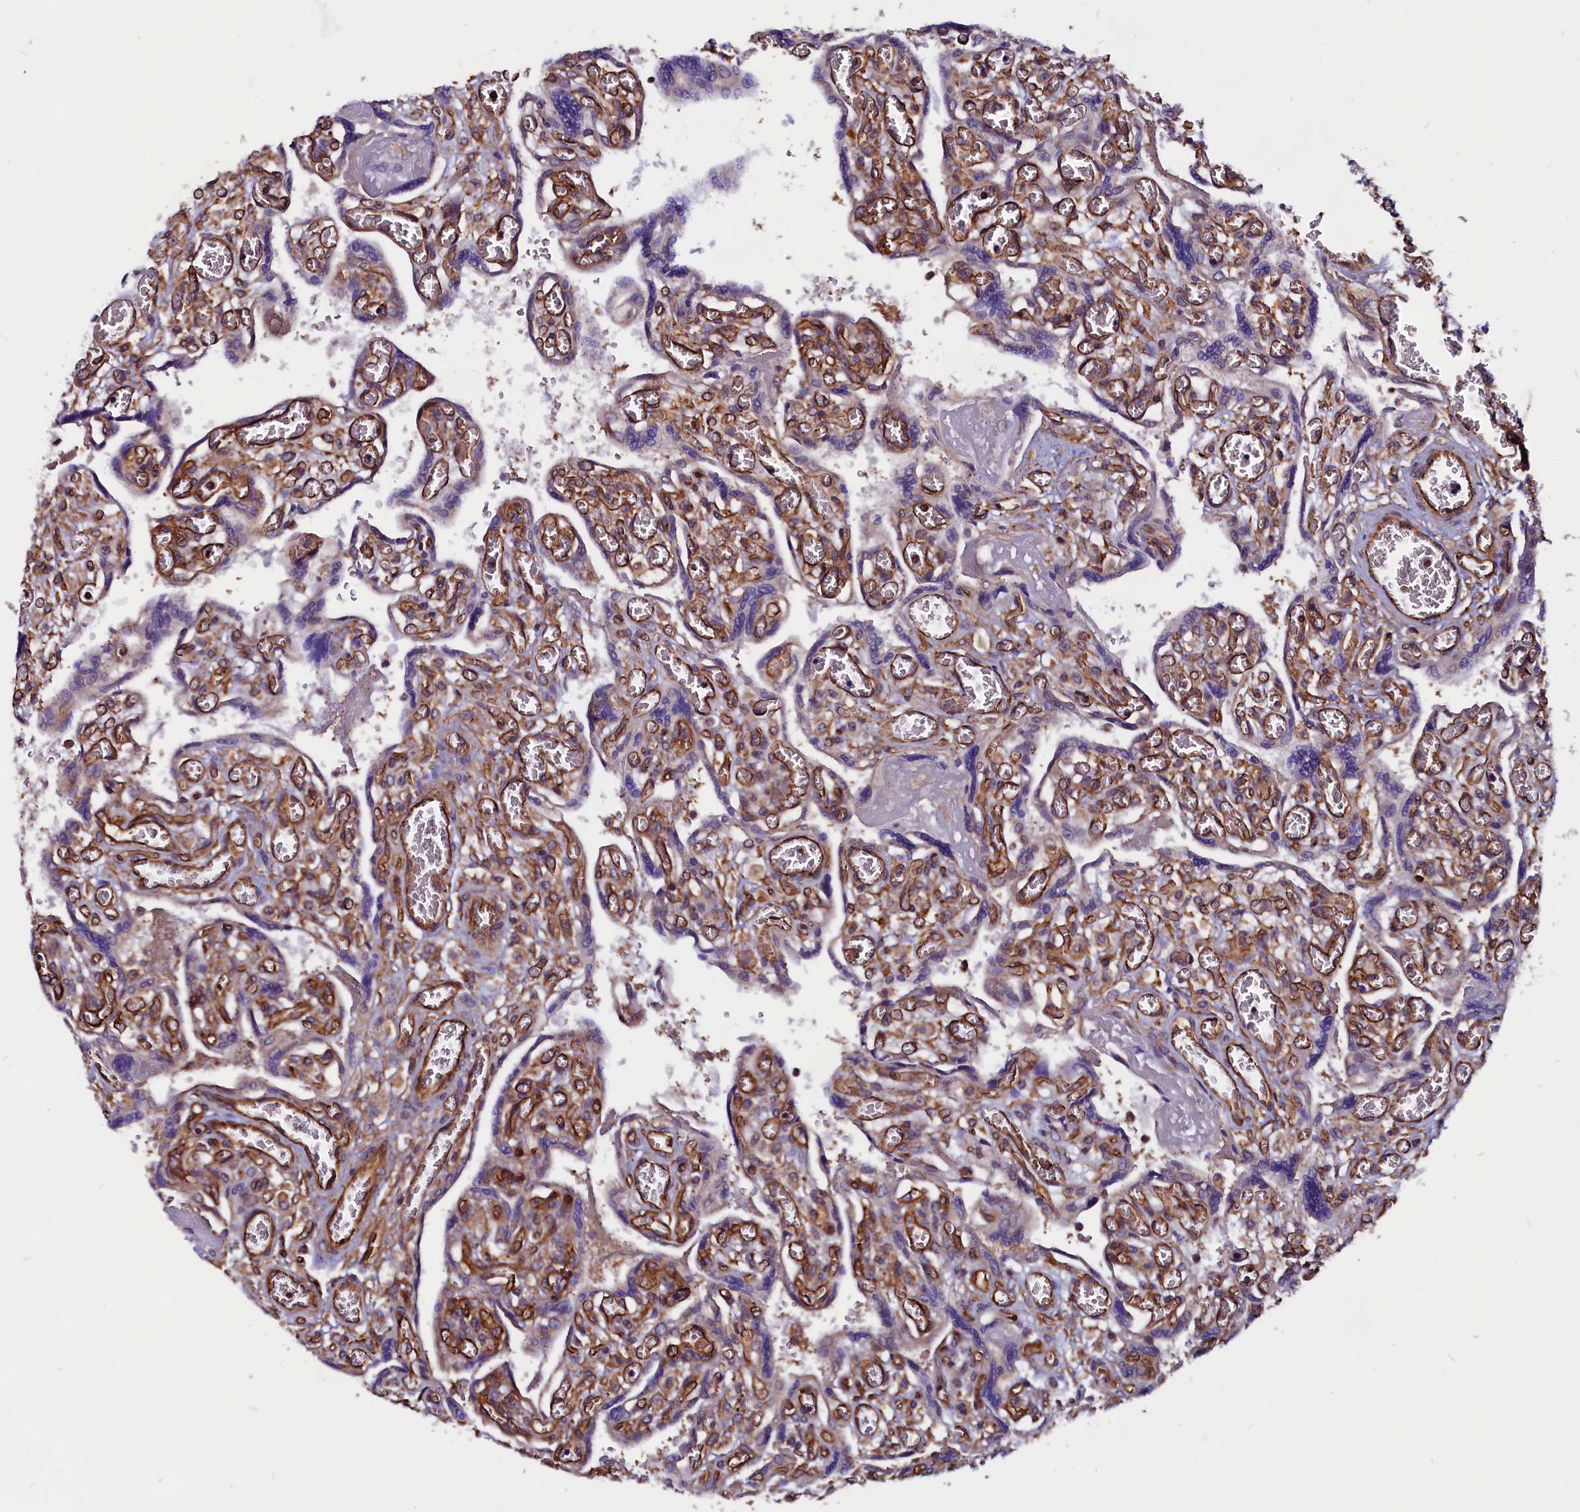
{"staining": {"intensity": "moderate", "quantity": "<25%", "location": "nuclear"}, "tissue": "placenta", "cell_type": "Trophoblastic cells", "image_type": "normal", "snomed": [{"axis": "morphology", "description": "Normal tissue, NOS"}, {"axis": "topography", "description": "Placenta"}], "caption": "A brown stain highlights moderate nuclear staining of a protein in trophoblastic cells of benign placenta.", "gene": "ZNF749", "patient": {"sex": "female", "age": 39}}